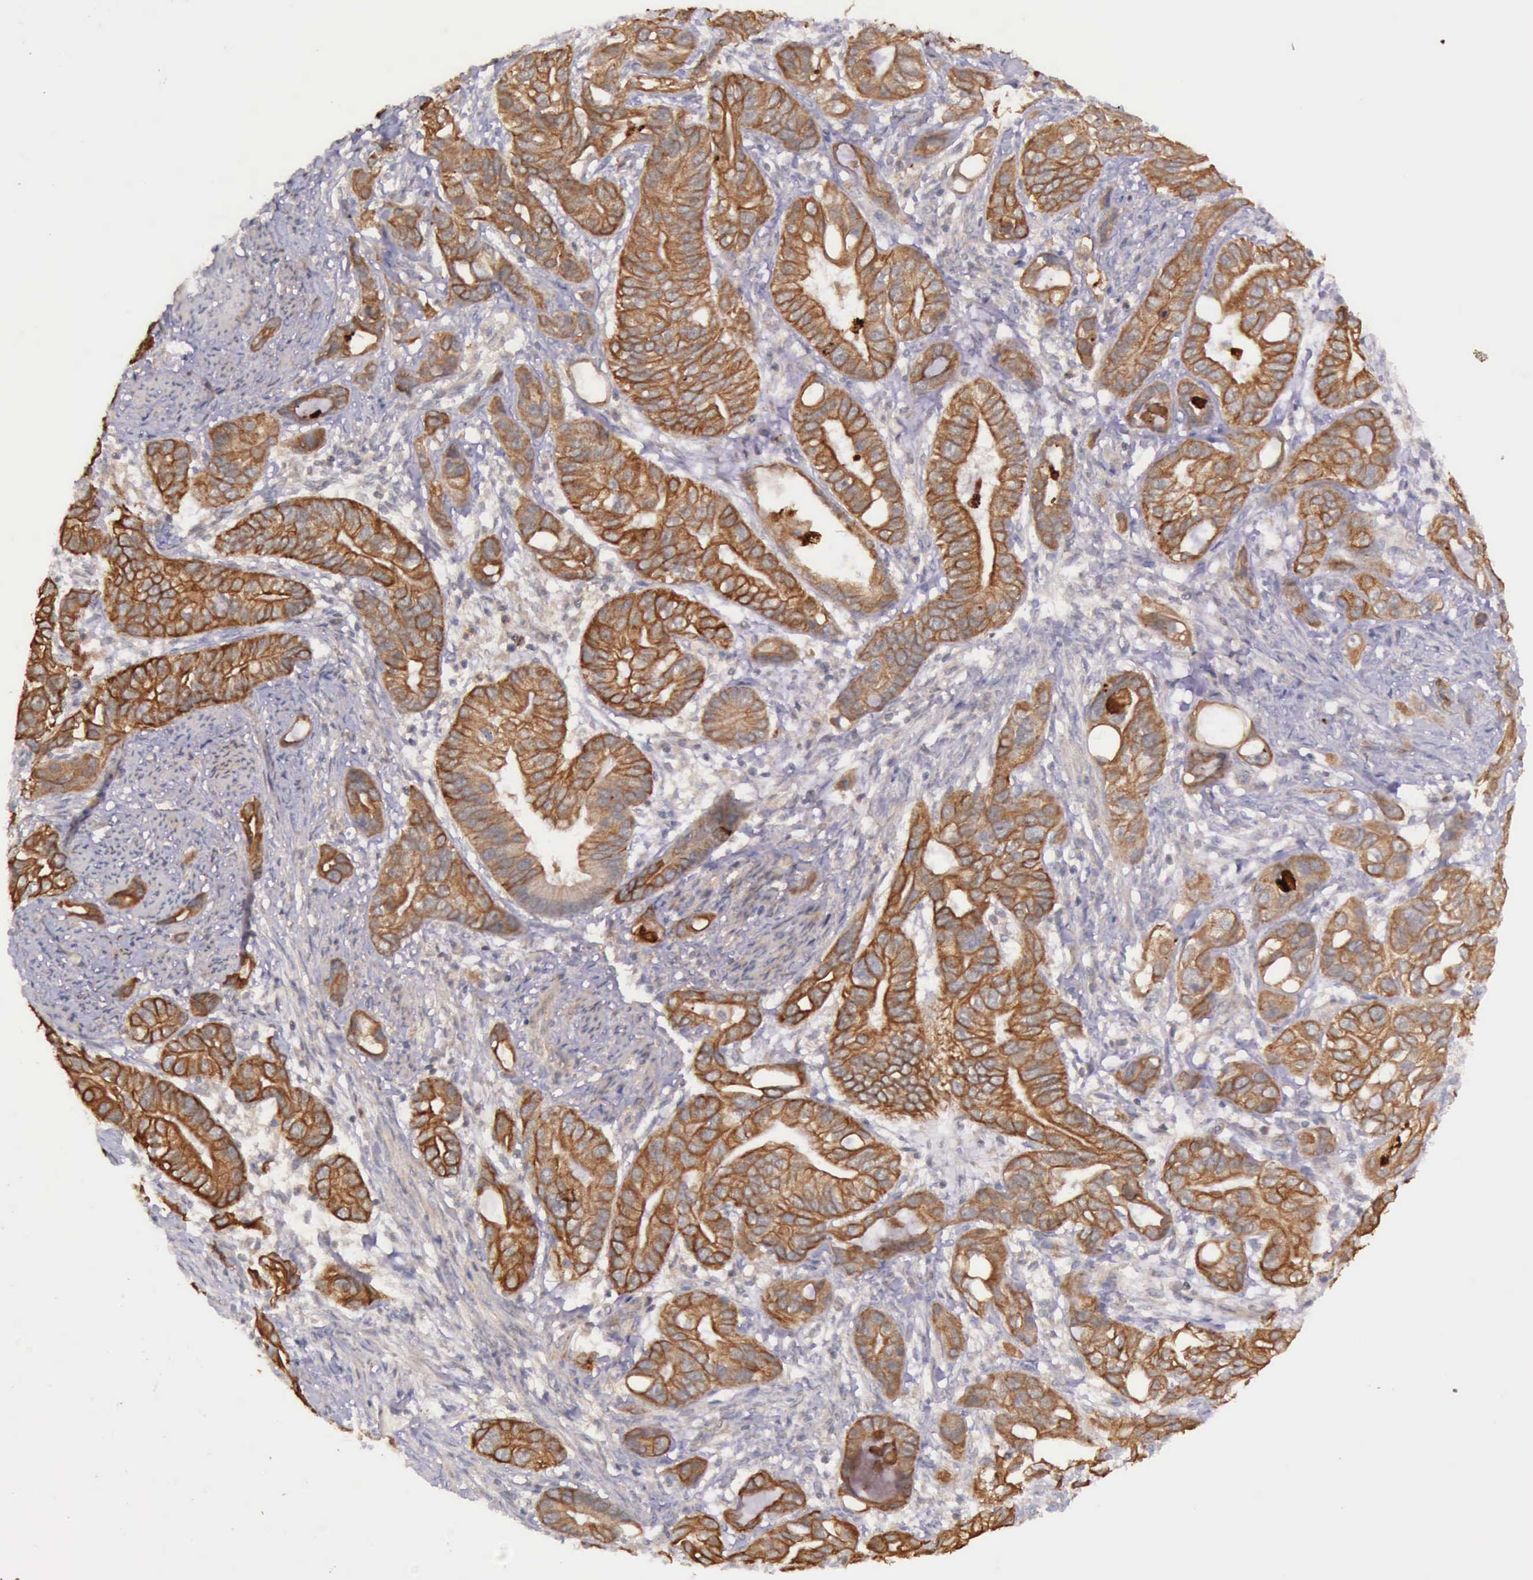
{"staining": {"intensity": "strong", "quantity": ">75%", "location": "cytoplasmic/membranous"}, "tissue": "stomach cancer", "cell_type": "Tumor cells", "image_type": "cancer", "snomed": [{"axis": "morphology", "description": "Adenocarcinoma, NOS"}, {"axis": "topography", "description": "Stomach, upper"}], "caption": "Immunohistochemistry (IHC) of stomach cancer exhibits high levels of strong cytoplasmic/membranous positivity in about >75% of tumor cells.", "gene": "PRICKLE3", "patient": {"sex": "male", "age": 47}}